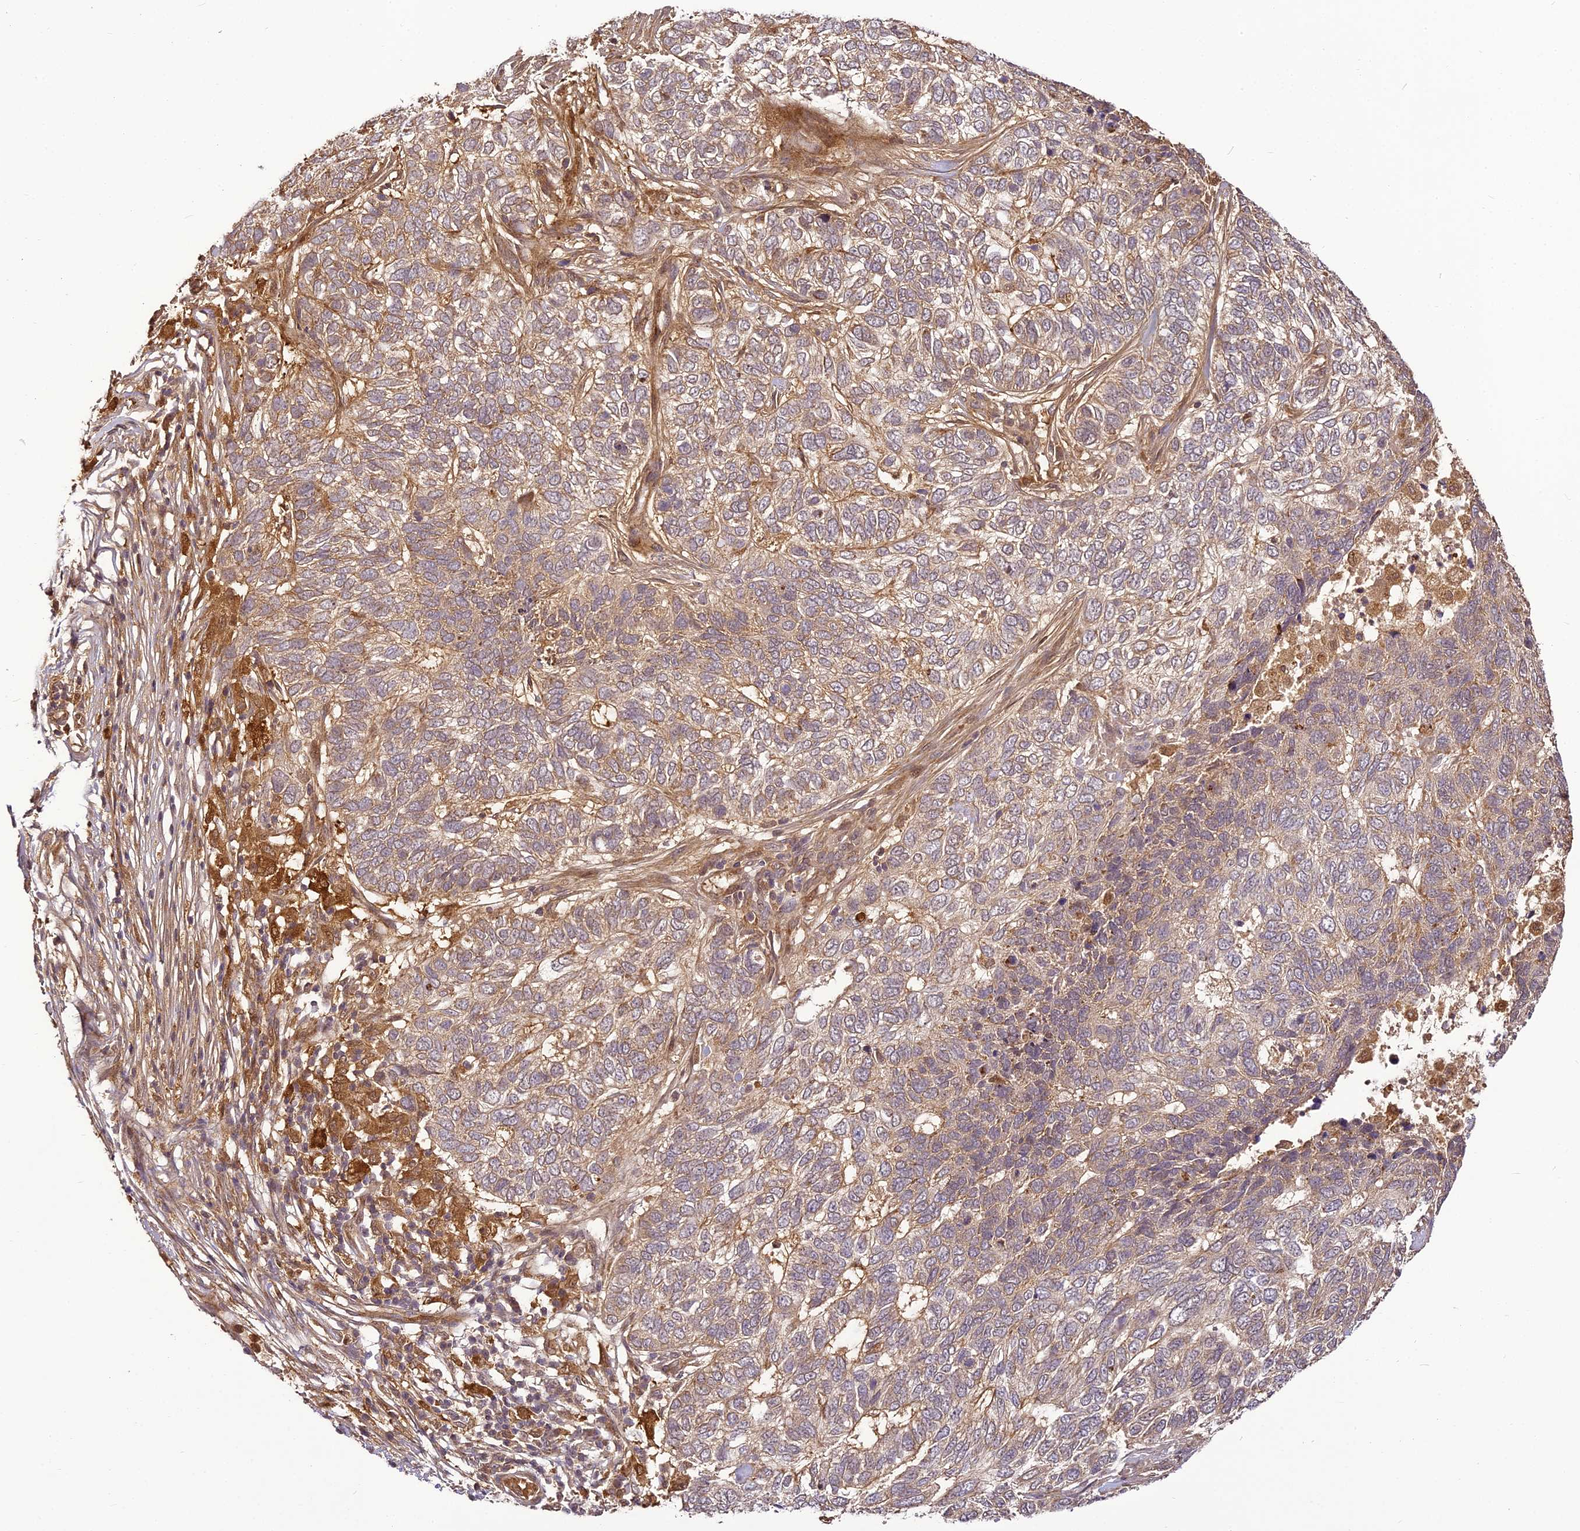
{"staining": {"intensity": "weak", "quantity": "25%-75%", "location": "cytoplasmic/membranous"}, "tissue": "skin cancer", "cell_type": "Tumor cells", "image_type": "cancer", "snomed": [{"axis": "morphology", "description": "Basal cell carcinoma"}, {"axis": "topography", "description": "Skin"}], "caption": "Approximately 25%-75% of tumor cells in skin cancer demonstrate weak cytoplasmic/membranous protein expression as visualized by brown immunohistochemical staining.", "gene": "BCDIN3D", "patient": {"sex": "female", "age": 65}}